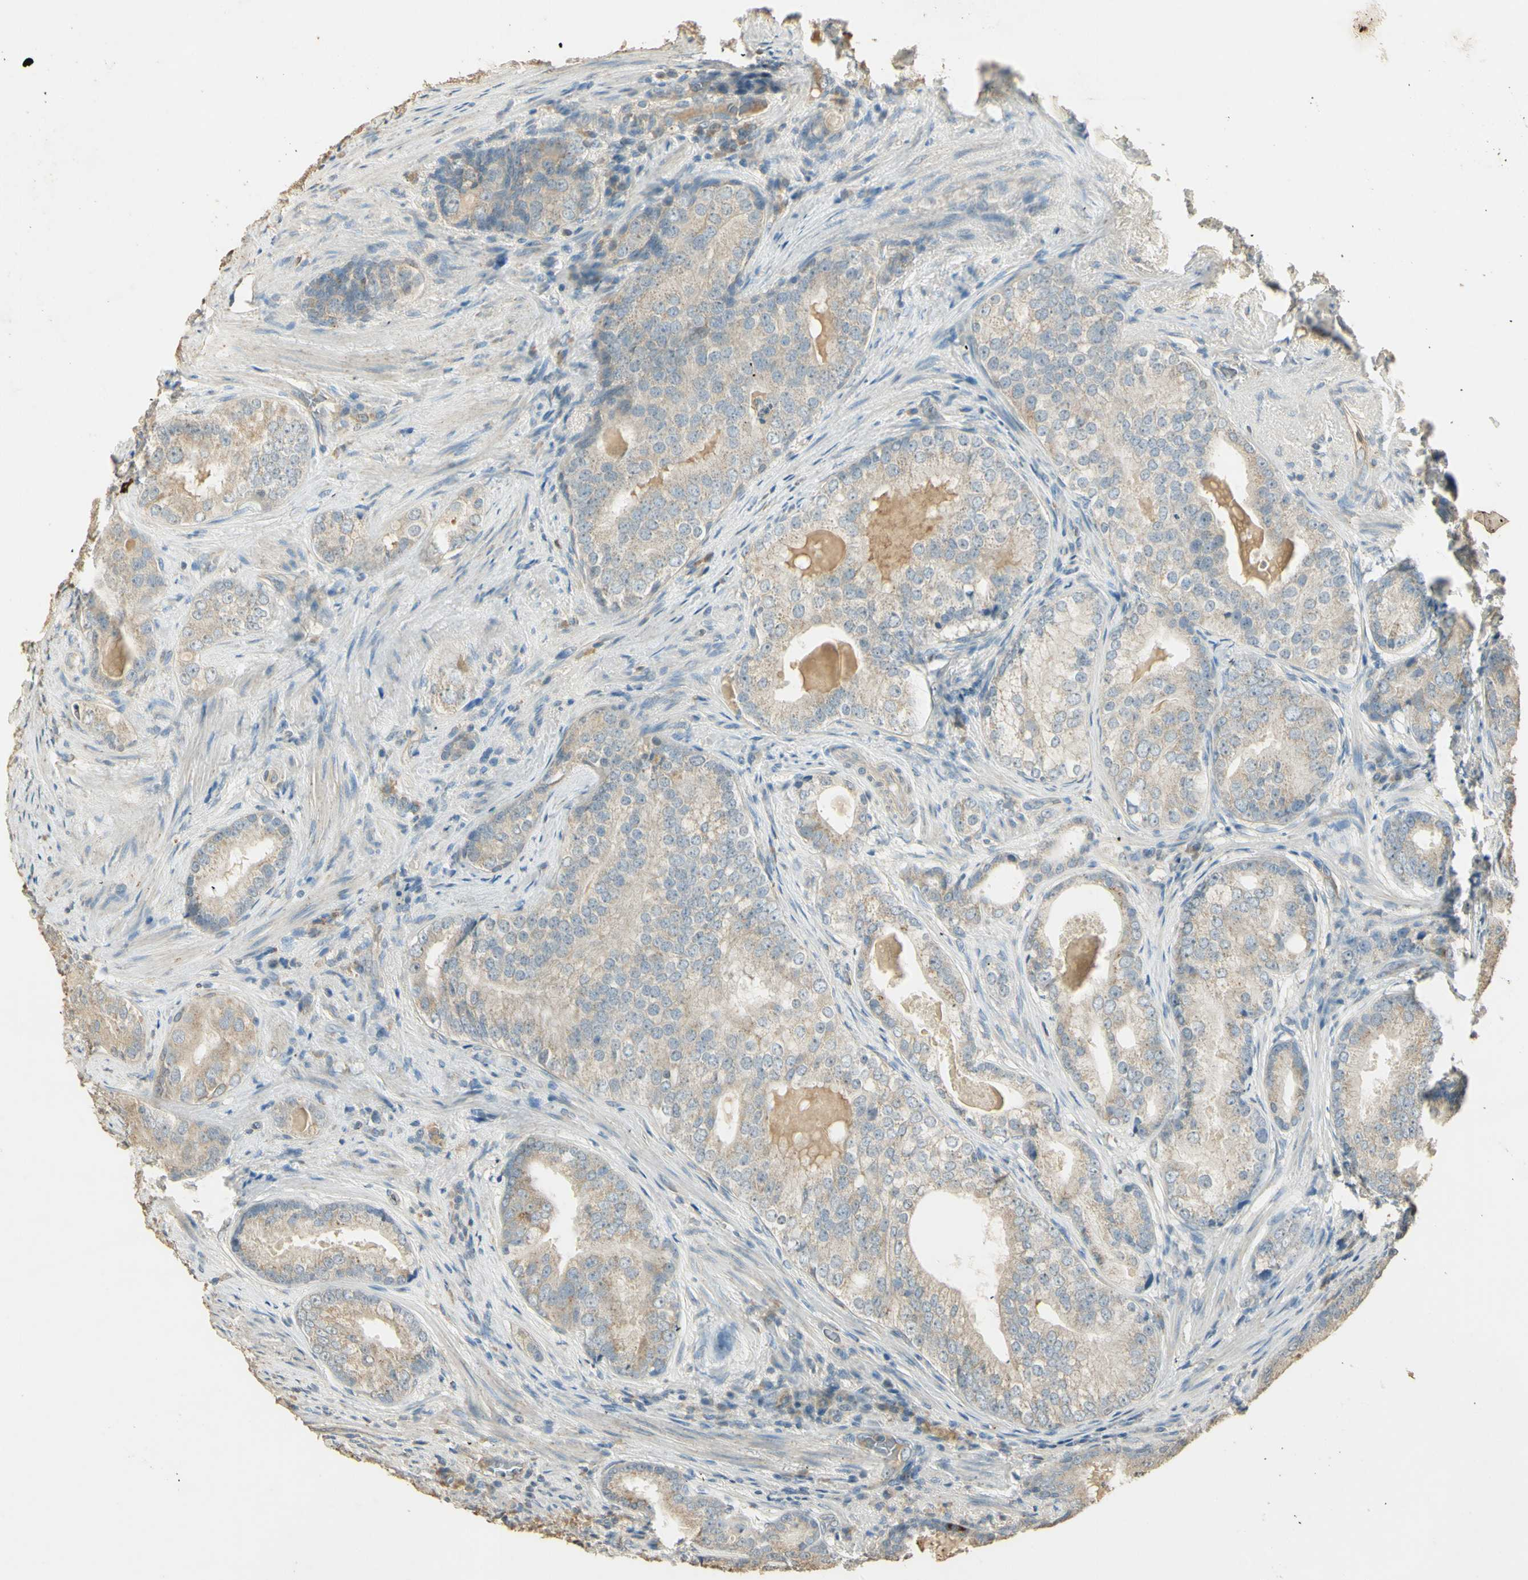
{"staining": {"intensity": "weak", "quantity": "25%-75%", "location": "cytoplasmic/membranous"}, "tissue": "prostate cancer", "cell_type": "Tumor cells", "image_type": "cancer", "snomed": [{"axis": "morphology", "description": "Adenocarcinoma, High grade"}, {"axis": "topography", "description": "Prostate"}], "caption": "Immunohistochemistry (IHC) micrograph of neoplastic tissue: high-grade adenocarcinoma (prostate) stained using IHC displays low levels of weak protein expression localized specifically in the cytoplasmic/membranous of tumor cells, appearing as a cytoplasmic/membranous brown color.", "gene": "UXS1", "patient": {"sex": "male", "age": 66}}